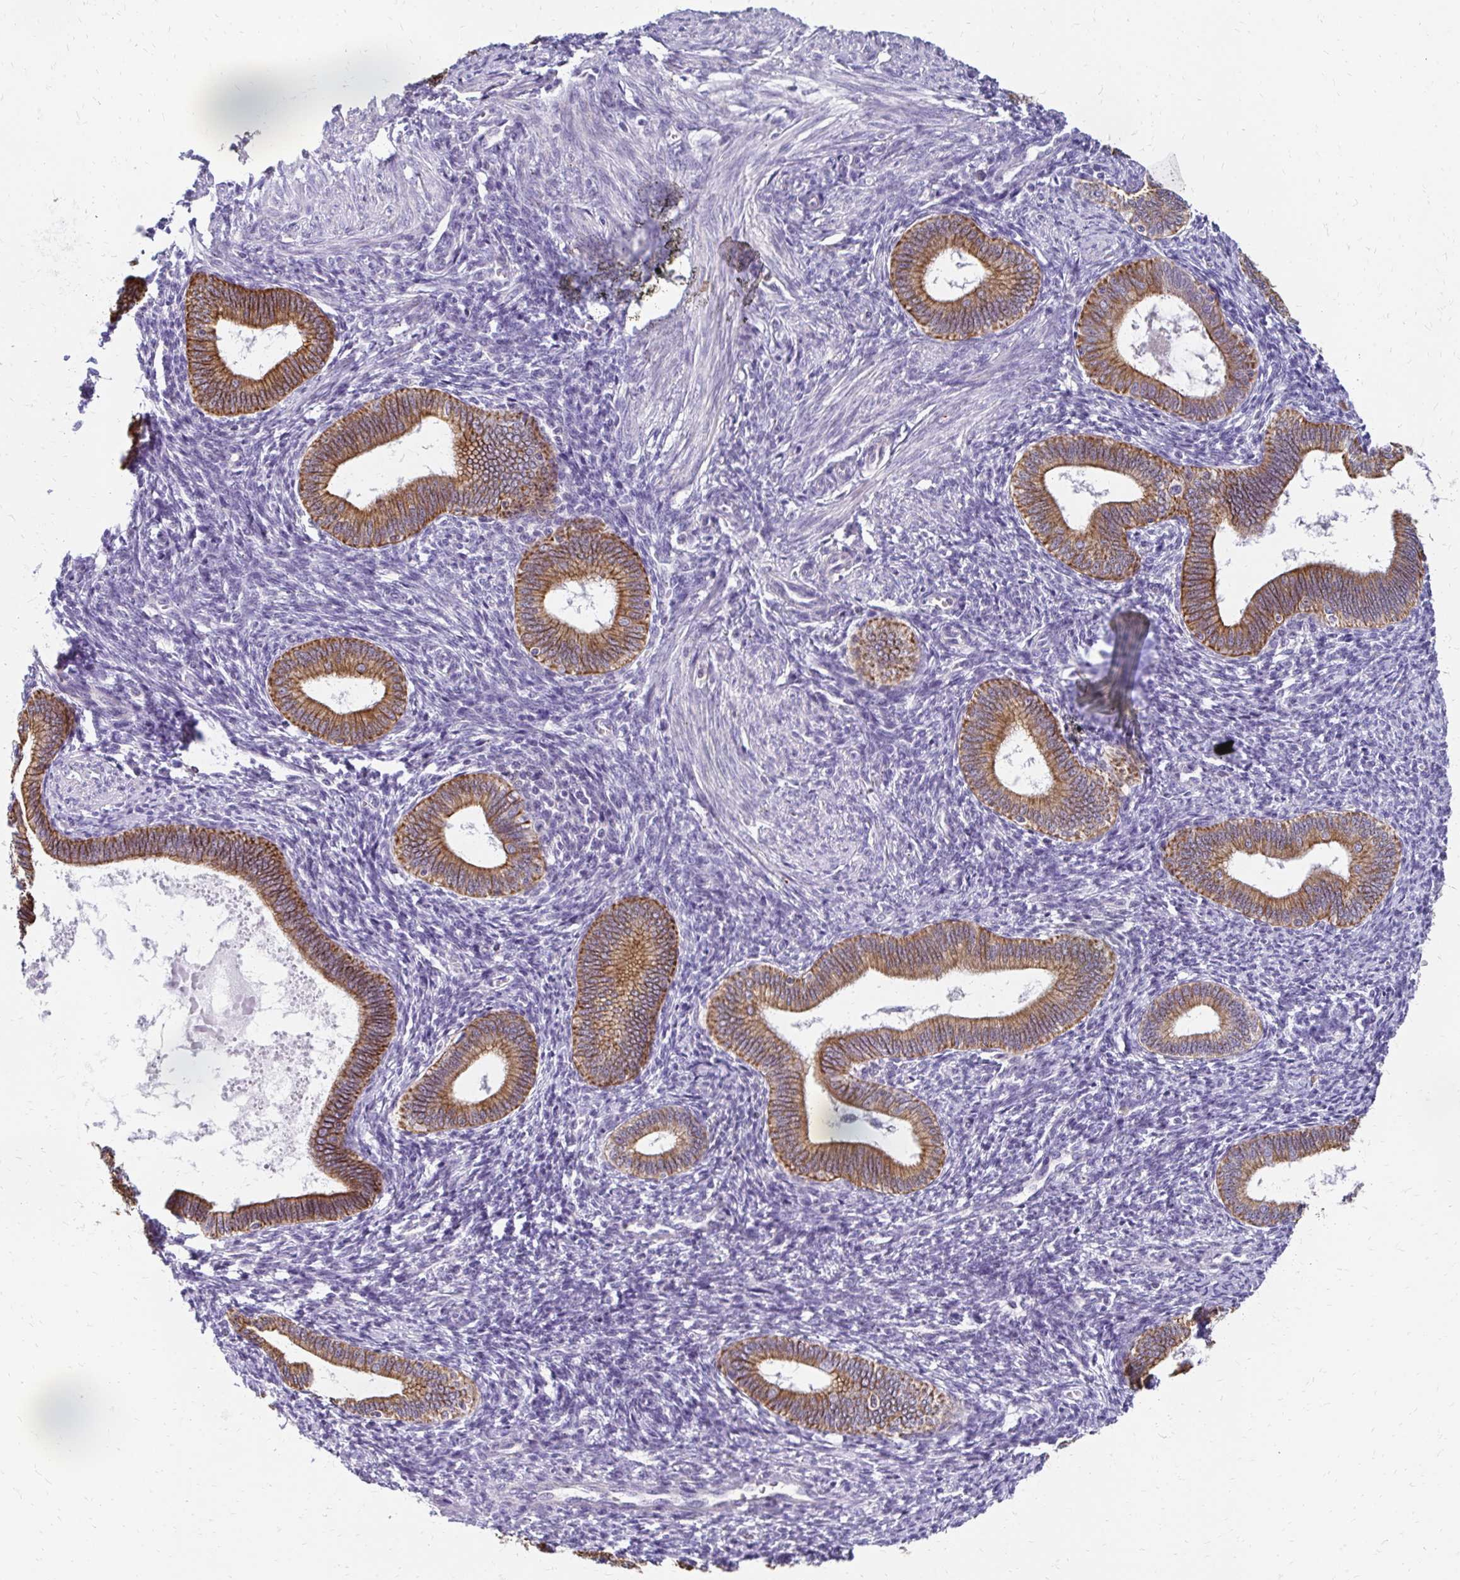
{"staining": {"intensity": "negative", "quantity": "none", "location": "none"}, "tissue": "endometrium", "cell_type": "Cells in endometrial stroma", "image_type": "normal", "snomed": [{"axis": "morphology", "description": "Normal tissue, NOS"}, {"axis": "topography", "description": "Endometrium"}], "caption": "High magnification brightfield microscopy of benign endometrium stained with DAB (brown) and counterstained with hematoxylin (blue): cells in endometrial stroma show no significant expression.", "gene": "DTNB", "patient": {"sex": "female", "age": 41}}